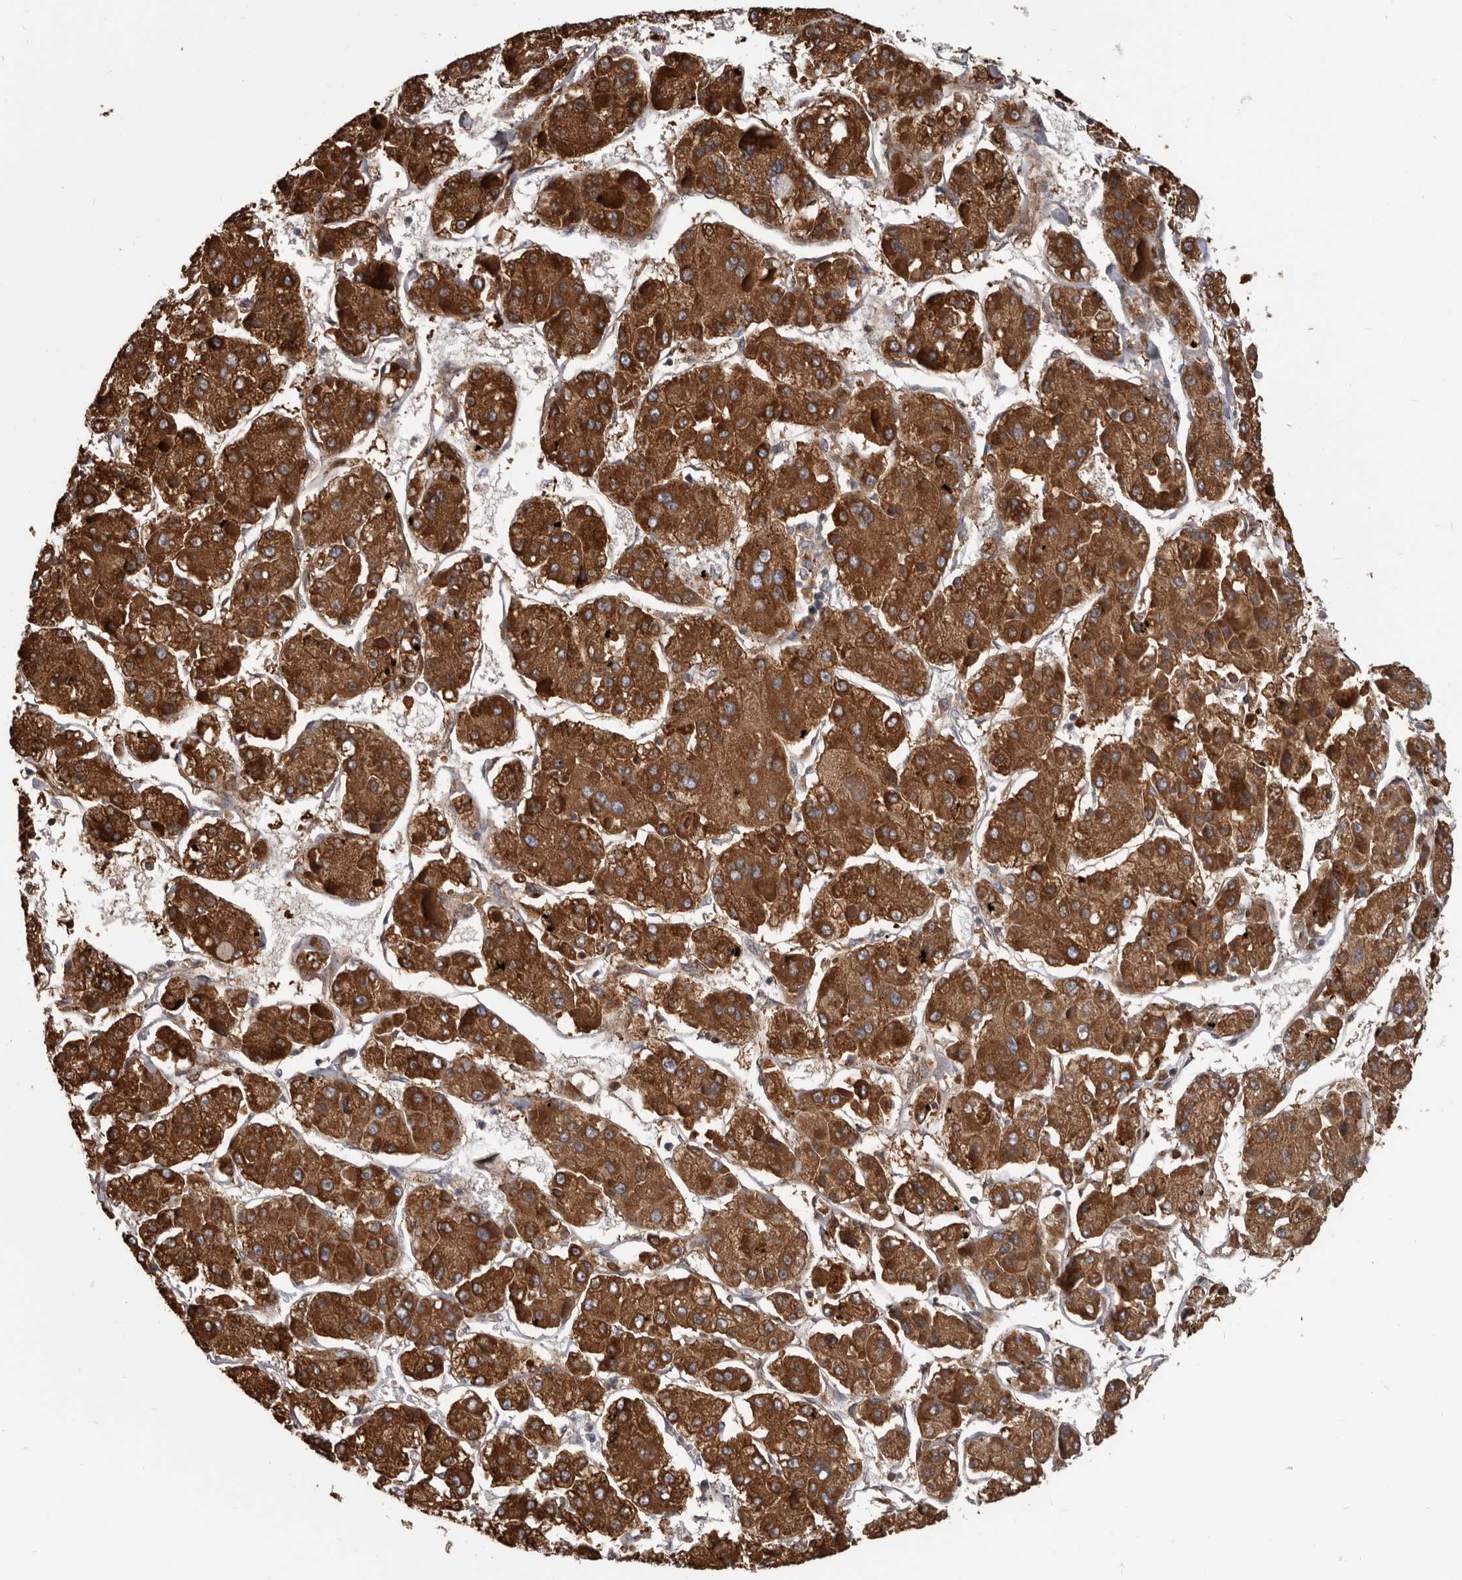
{"staining": {"intensity": "strong", "quantity": ">75%", "location": "cytoplasmic/membranous"}, "tissue": "liver cancer", "cell_type": "Tumor cells", "image_type": "cancer", "snomed": [{"axis": "morphology", "description": "Carcinoma, Hepatocellular, NOS"}, {"axis": "topography", "description": "Liver"}], "caption": "IHC photomicrograph of human liver cancer stained for a protein (brown), which displays high levels of strong cytoplasmic/membranous expression in approximately >75% of tumor cells.", "gene": "ALDH5A1", "patient": {"sex": "female", "age": 73}}